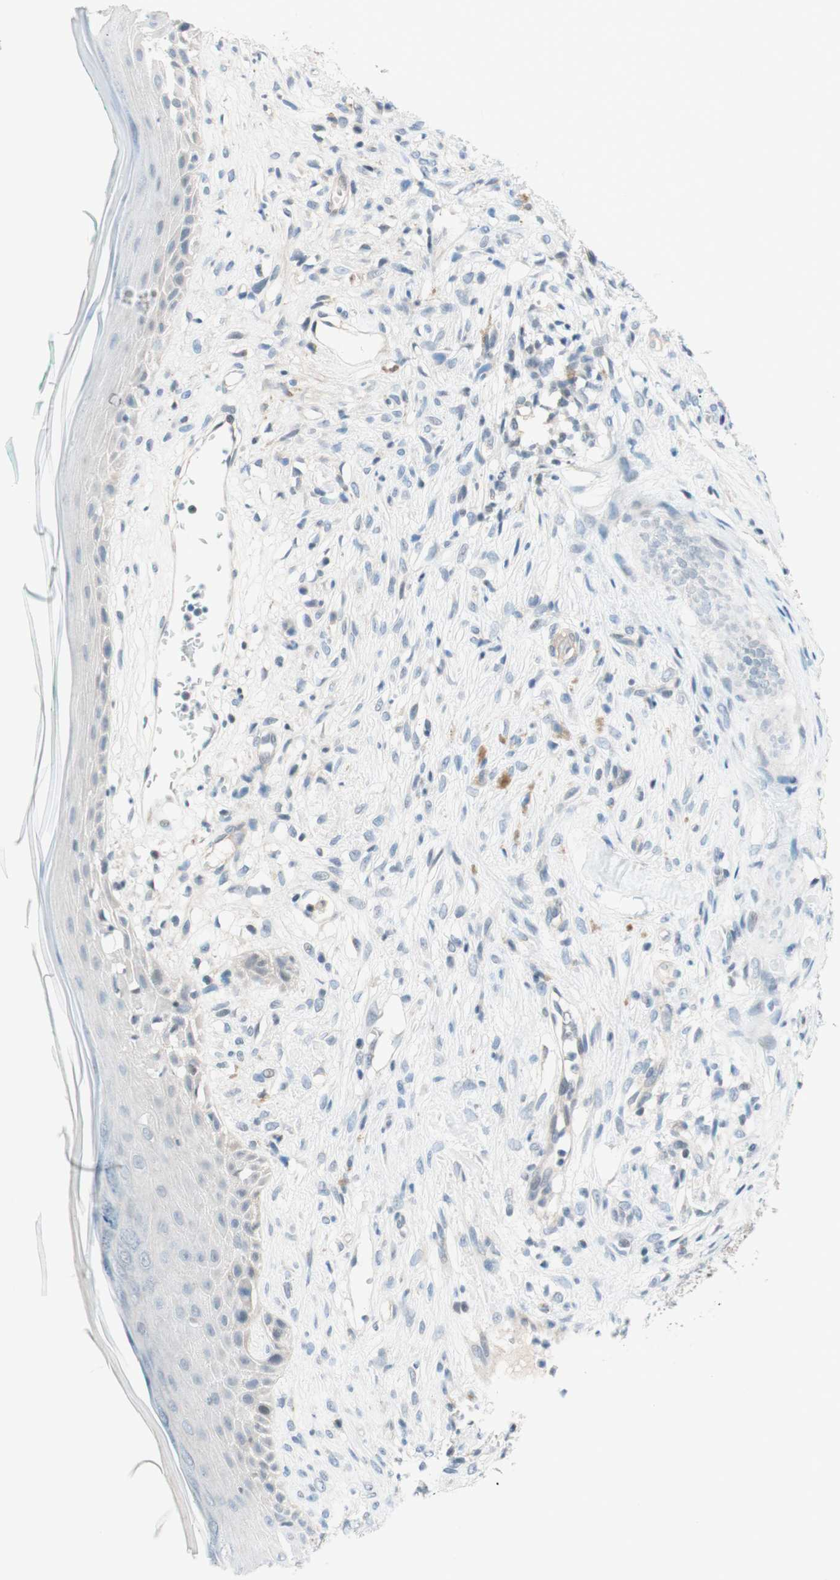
{"staining": {"intensity": "negative", "quantity": "none", "location": "none"}, "tissue": "skin cancer", "cell_type": "Tumor cells", "image_type": "cancer", "snomed": [{"axis": "morphology", "description": "Basal cell carcinoma"}, {"axis": "topography", "description": "Skin"}], "caption": "Immunohistochemistry micrograph of neoplastic tissue: human skin cancer (basal cell carcinoma) stained with DAB (3,3'-diaminobenzidine) reveals no significant protein expression in tumor cells.", "gene": "JPH1", "patient": {"sex": "female", "age": 84}}